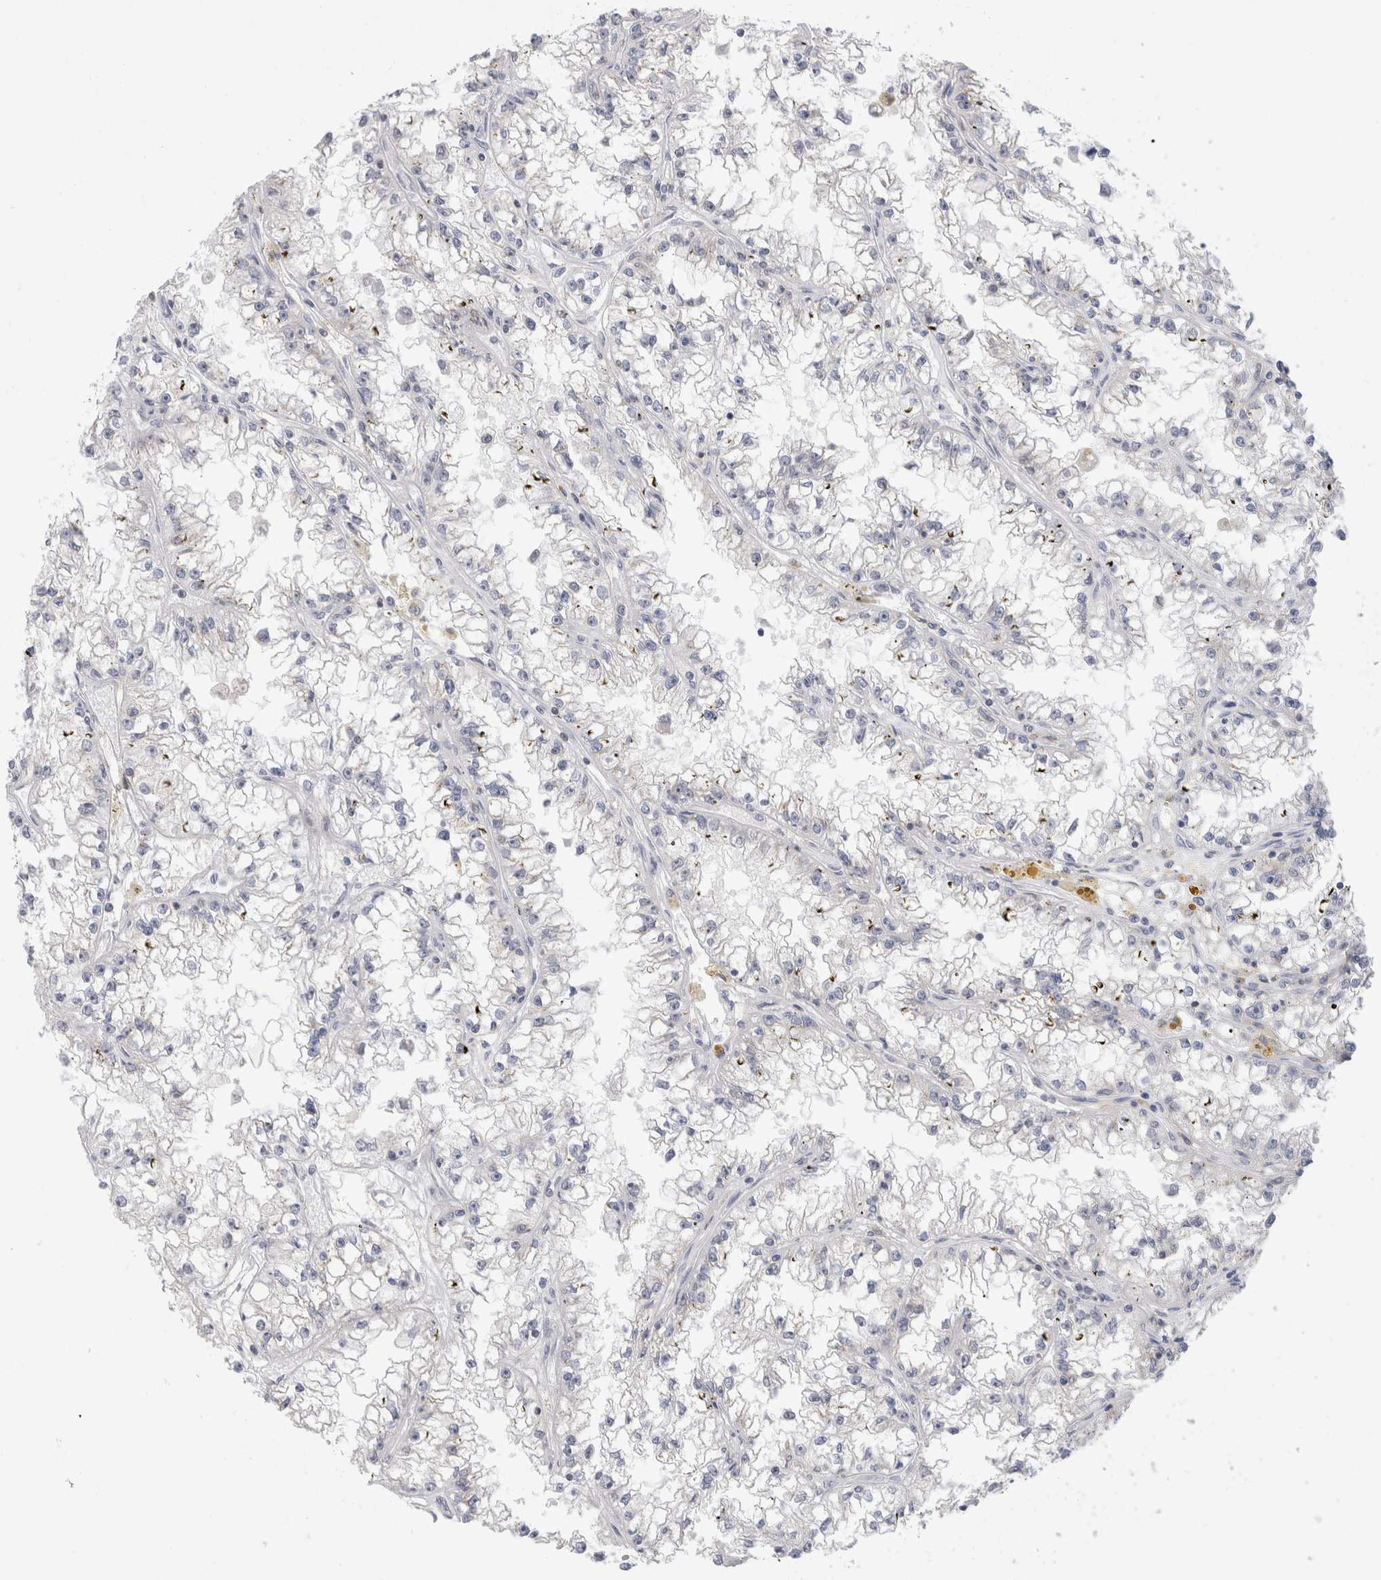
{"staining": {"intensity": "negative", "quantity": "none", "location": "none"}, "tissue": "renal cancer", "cell_type": "Tumor cells", "image_type": "cancer", "snomed": [{"axis": "morphology", "description": "Adenocarcinoma, NOS"}, {"axis": "topography", "description": "Kidney"}], "caption": "This is an IHC photomicrograph of human renal cancer (adenocarcinoma). There is no expression in tumor cells.", "gene": "CERS5", "patient": {"sex": "male", "age": 56}}